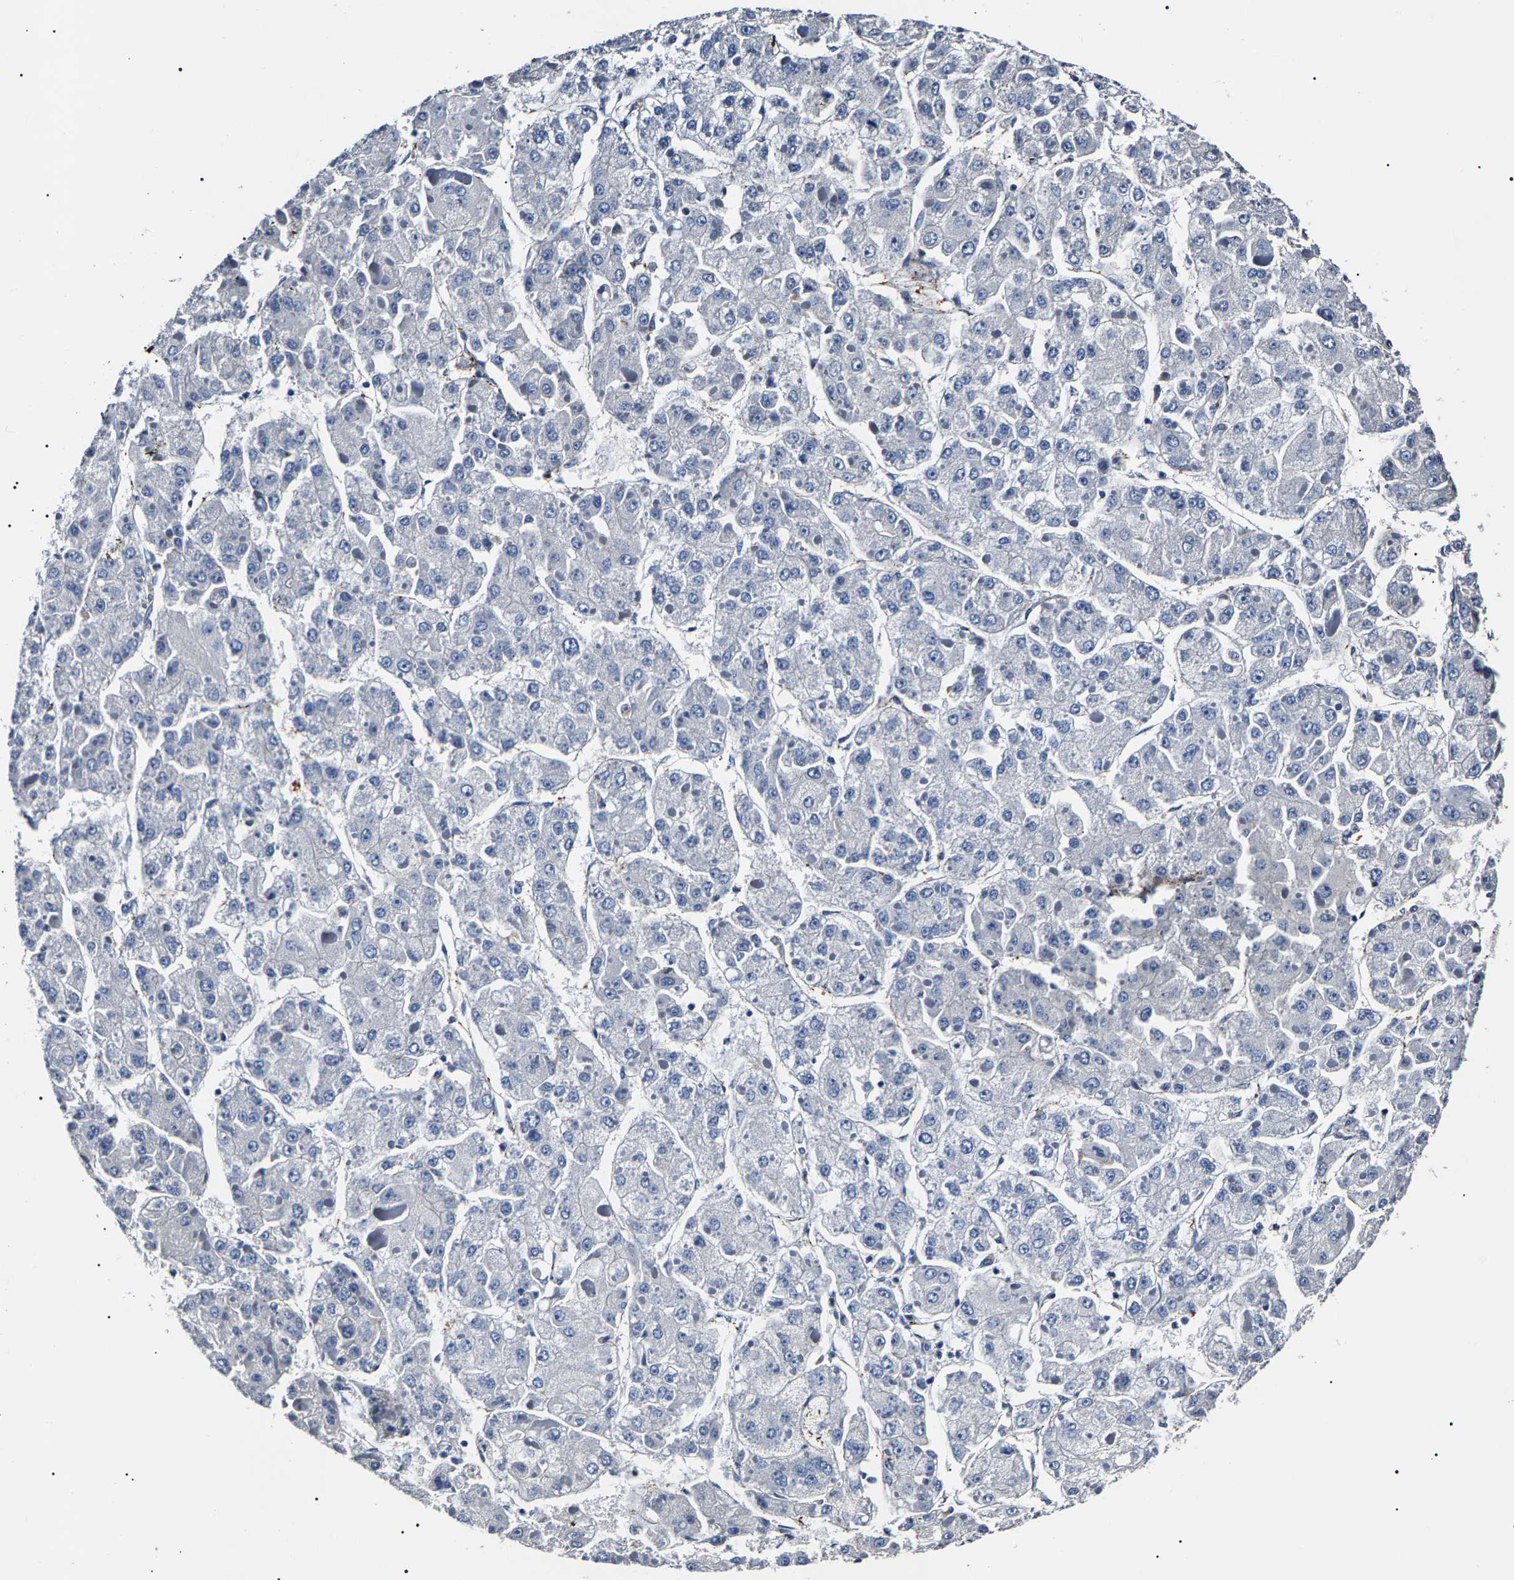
{"staining": {"intensity": "negative", "quantity": "none", "location": "none"}, "tissue": "liver cancer", "cell_type": "Tumor cells", "image_type": "cancer", "snomed": [{"axis": "morphology", "description": "Carcinoma, Hepatocellular, NOS"}, {"axis": "topography", "description": "Liver"}], "caption": "Tumor cells show no significant protein expression in hepatocellular carcinoma (liver).", "gene": "KLHL42", "patient": {"sex": "female", "age": 73}}